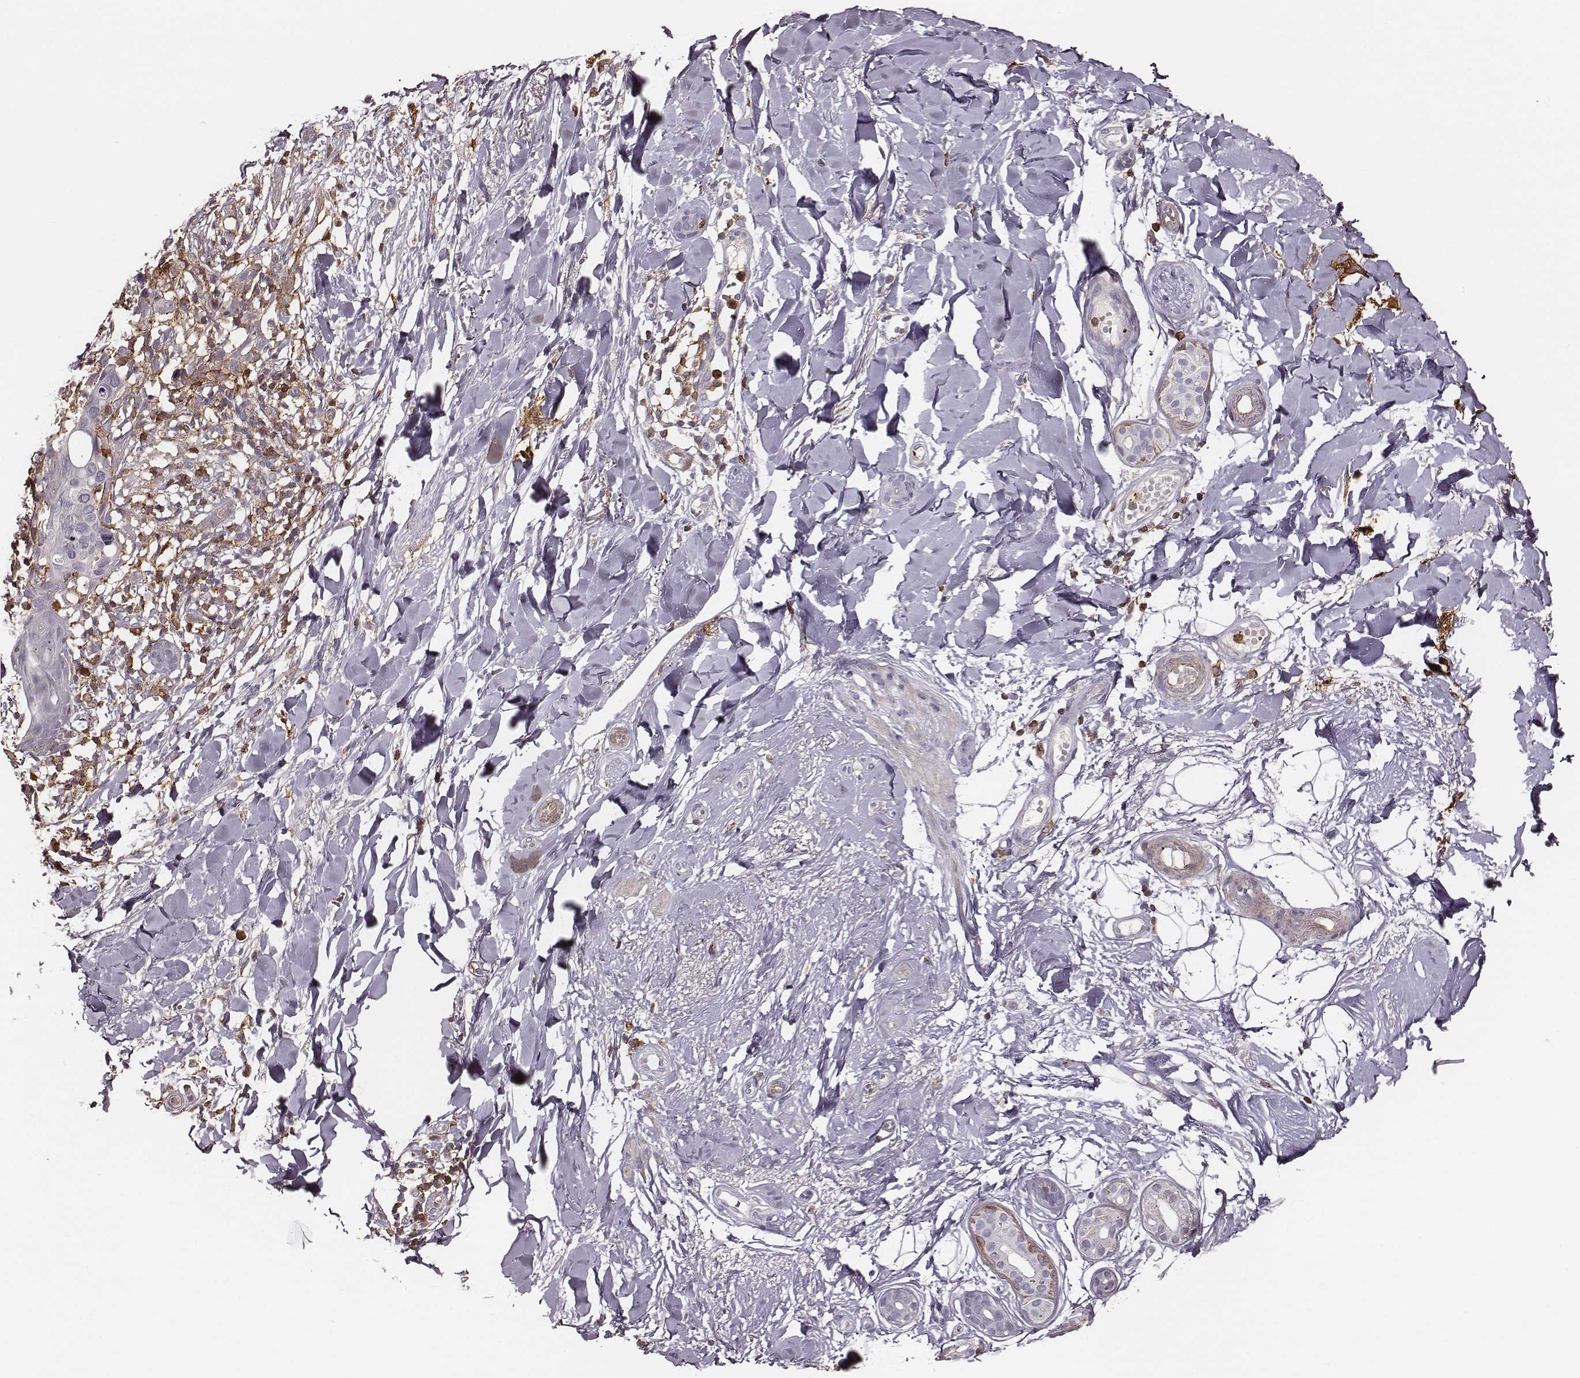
{"staining": {"intensity": "negative", "quantity": "none", "location": "none"}, "tissue": "skin cancer", "cell_type": "Tumor cells", "image_type": "cancer", "snomed": [{"axis": "morphology", "description": "Normal tissue, NOS"}, {"axis": "morphology", "description": "Basal cell carcinoma"}, {"axis": "topography", "description": "Skin"}], "caption": "High magnification brightfield microscopy of skin basal cell carcinoma stained with DAB (3,3'-diaminobenzidine) (brown) and counterstained with hematoxylin (blue): tumor cells show no significant expression.", "gene": "ZYX", "patient": {"sex": "male", "age": 84}}